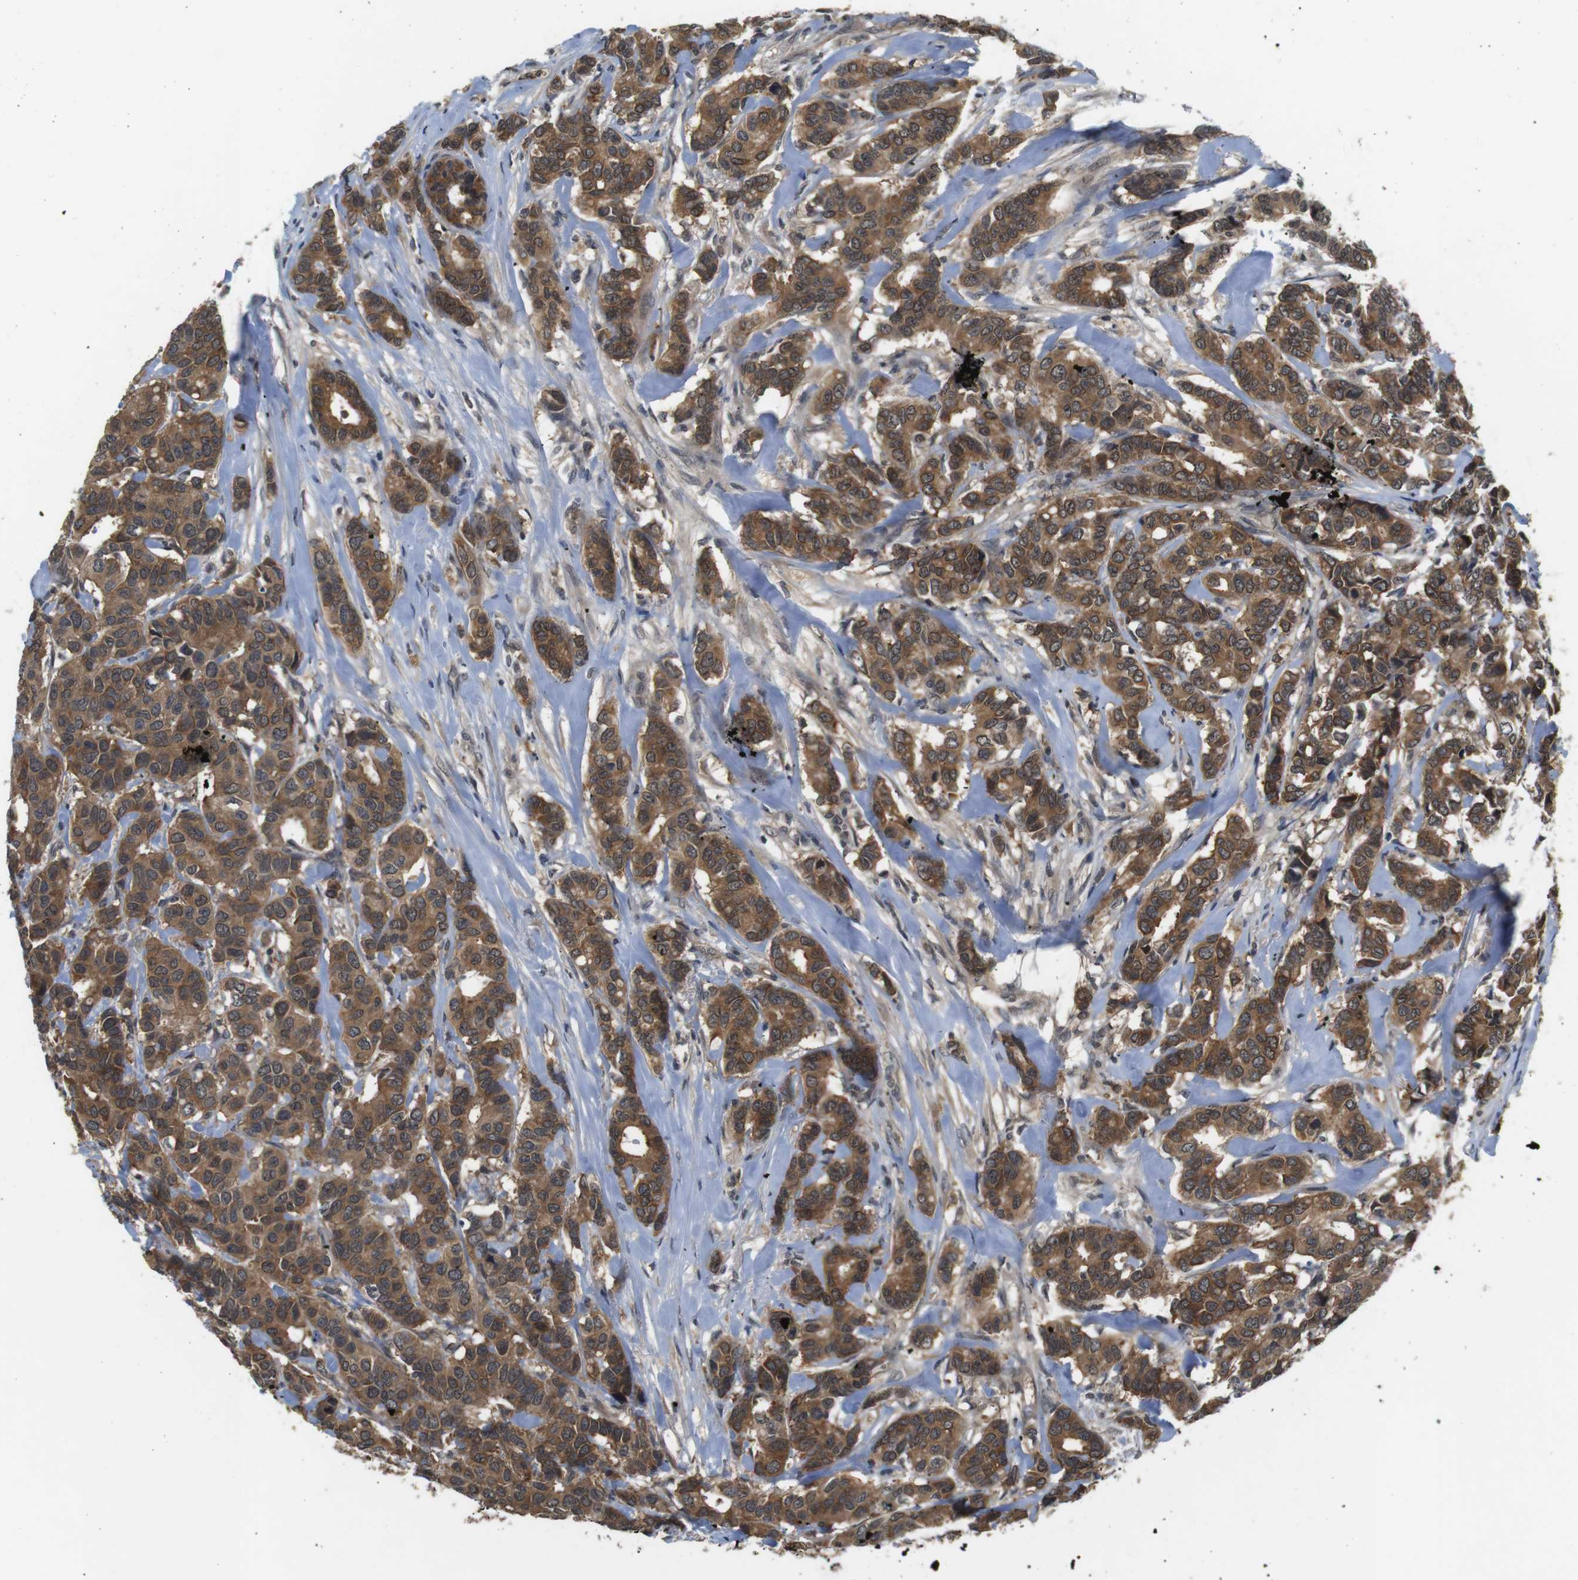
{"staining": {"intensity": "moderate", "quantity": ">75%", "location": "cytoplasmic/membranous,nuclear"}, "tissue": "breast cancer", "cell_type": "Tumor cells", "image_type": "cancer", "snomed": [{"axis": "morphology", "description": "Duct carcinoma"}, {"axis": "topography", "description": "Breast"}], "caption": "Breast cancer stained for a protein (brown) shows moderate cytoplasmic/membranous and nuclear positive staining in approximately >75% of tumor cells.", "gene": "FADD", "patient": {"sex": "female", "age": 87}}